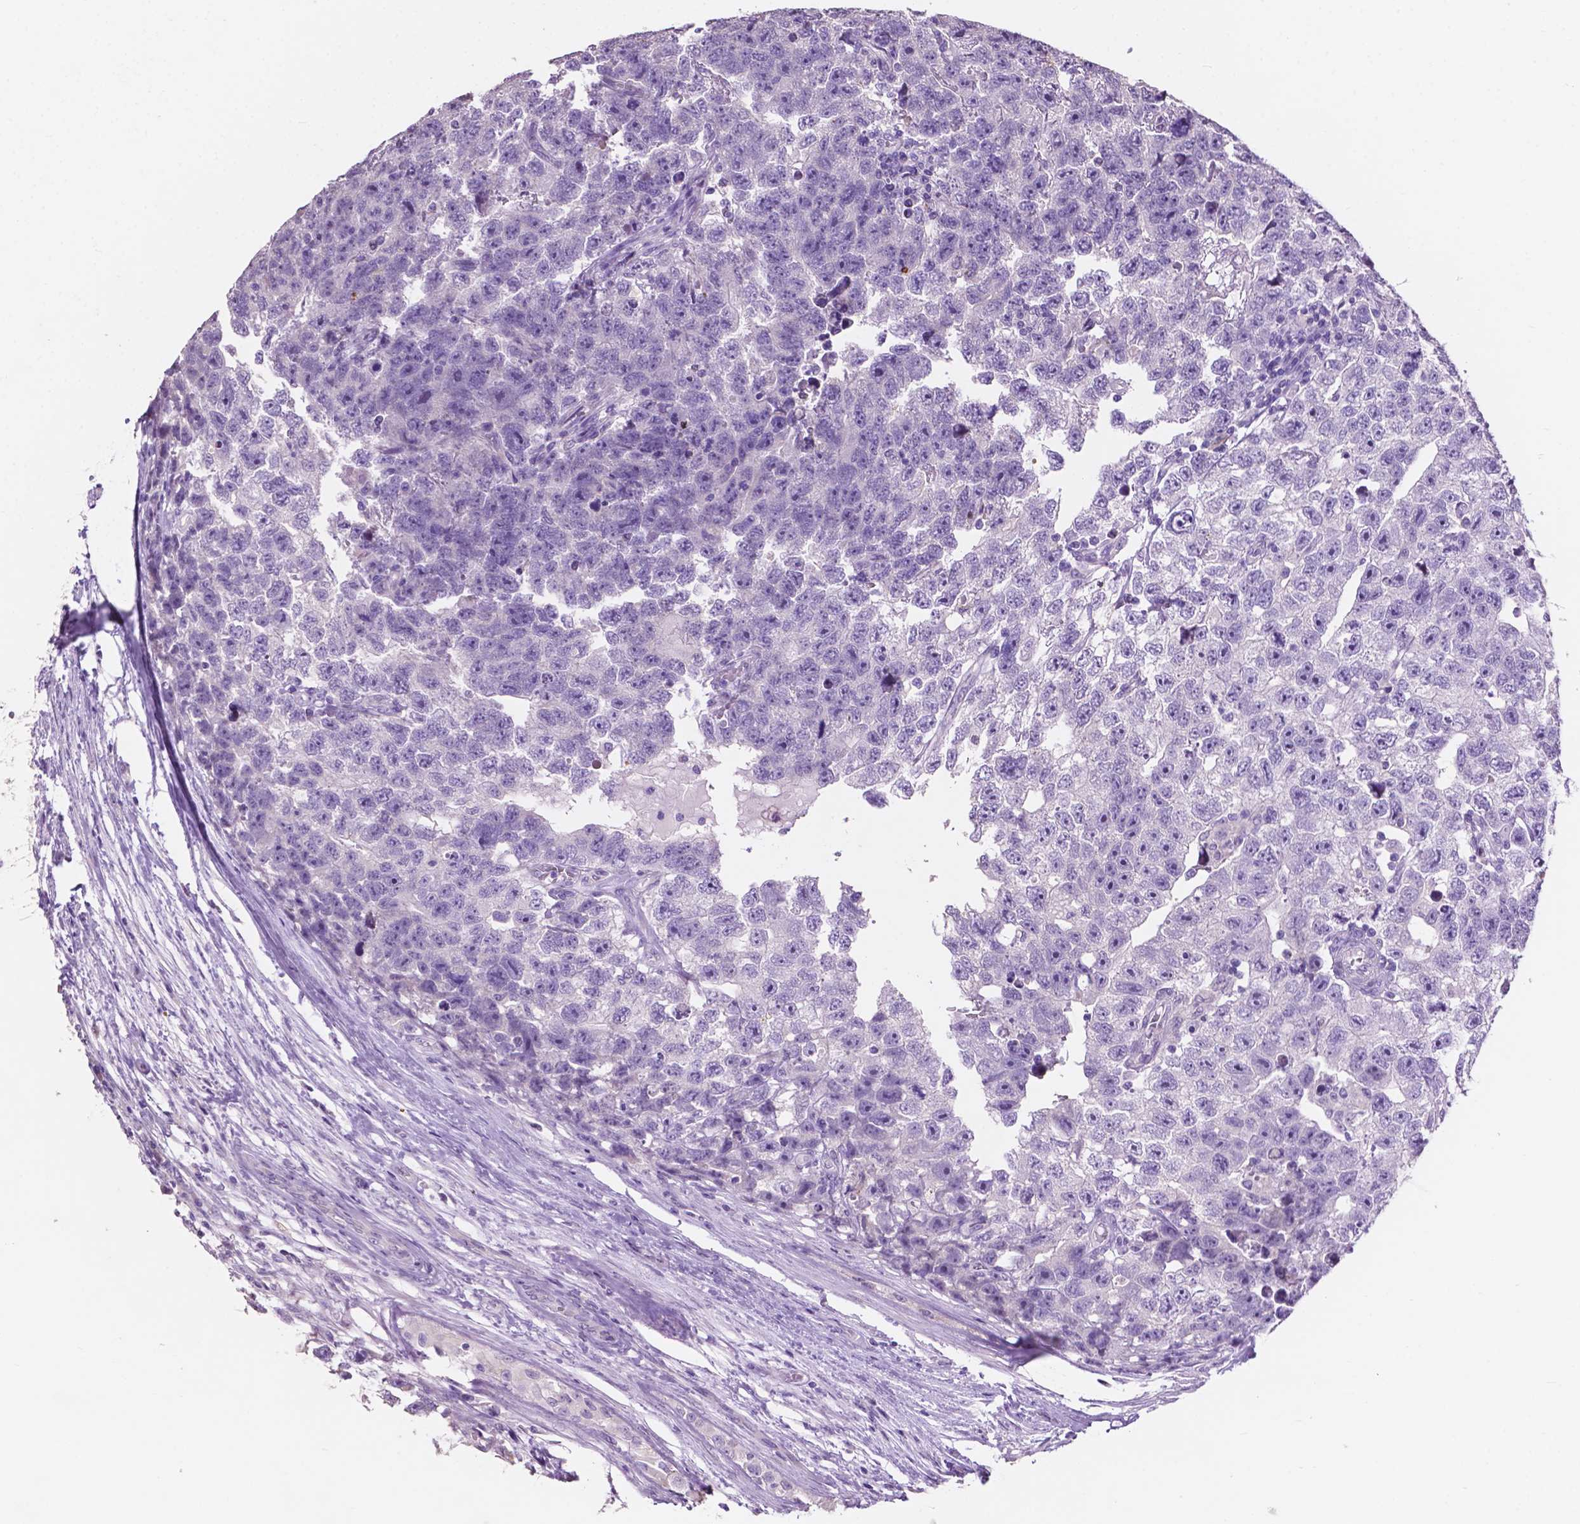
{"staining": {"intensity": "negative", "quantity": "none", "location": "none"}, "tissue": "testis cancer", "cell_type": "Tumor cells", "image_type": "cancer", "snomed": [{"axis": "morphology", "description": "Carcinoma, Embryonal, NOS"}, {"axis": "topography", "description": "Testis"}], "caption": "There is no significant staining in tumor cells of testis cancer. (DAB (3,3'-diaminobenzidine) immunohistochemistry, high magnification).", "gene": "CLDN17", "patient": {"sex": "male", "age": 22}}